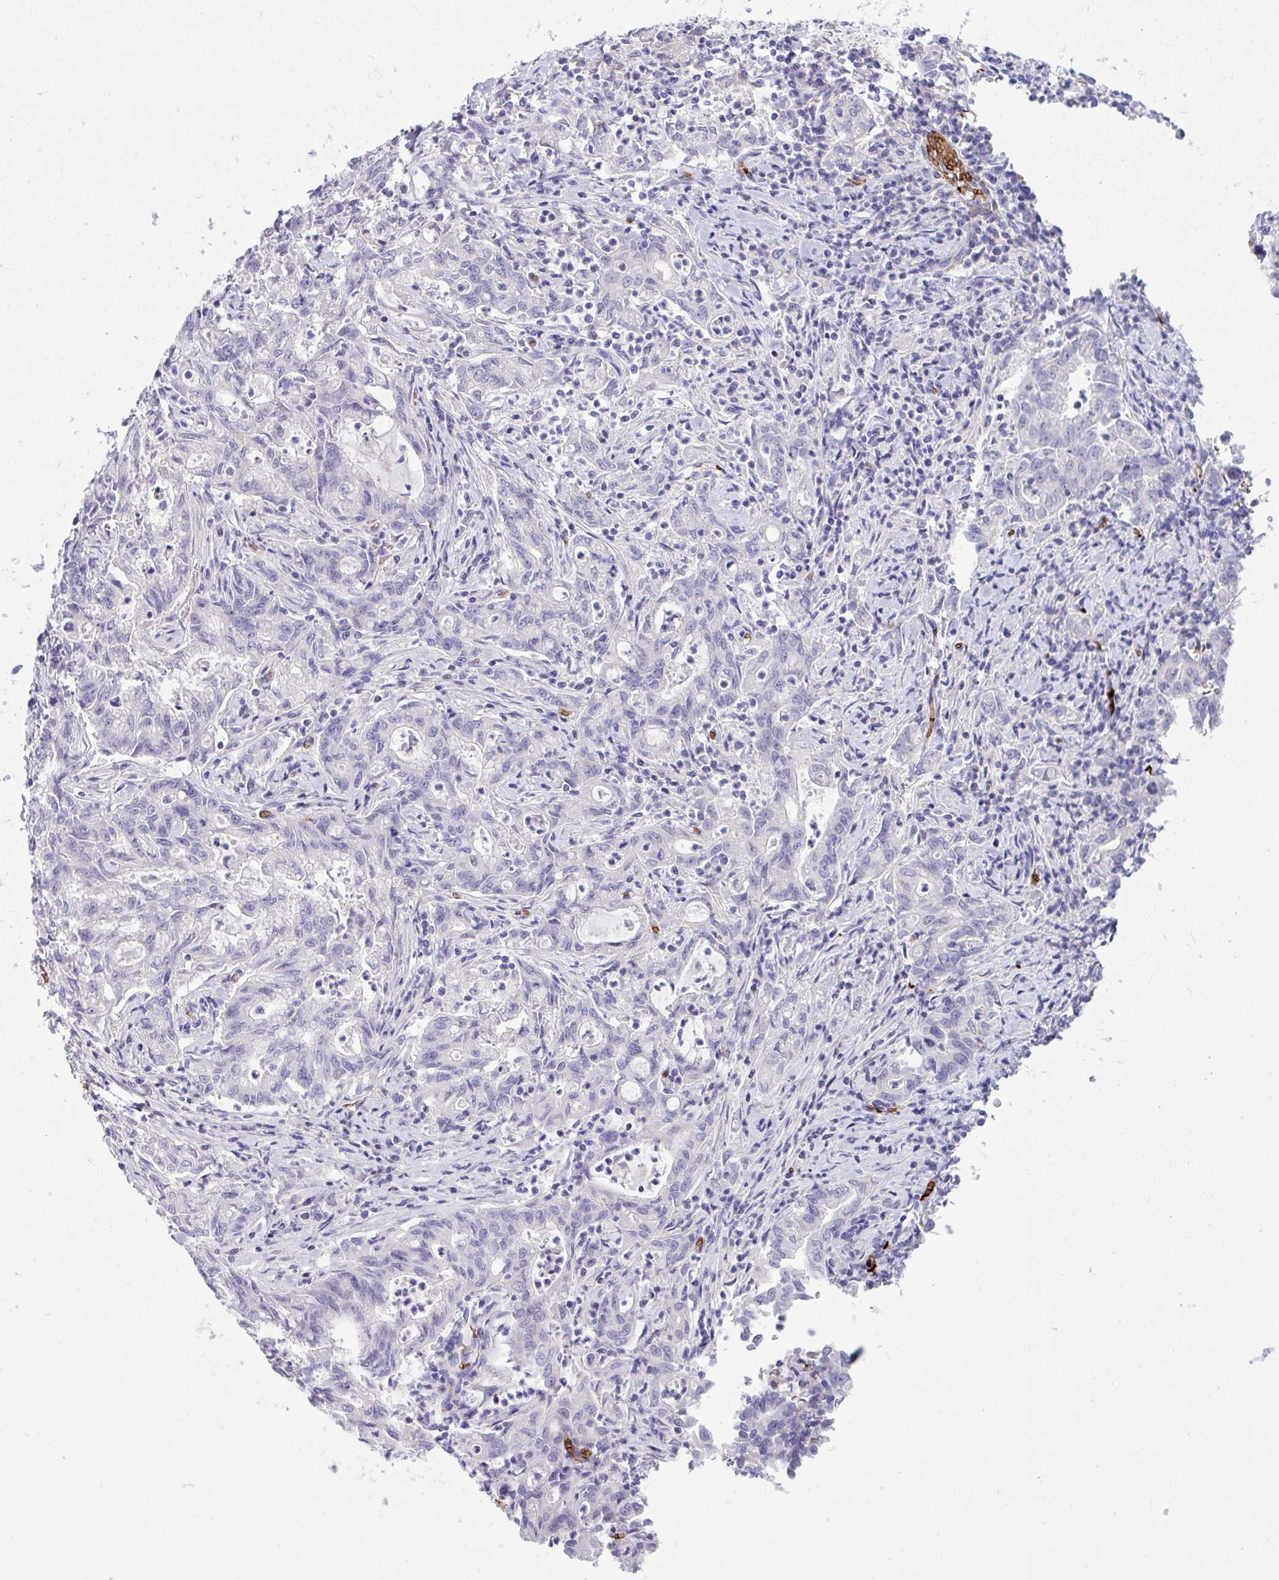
{"staining": {"intensity": "negative", "quantity": "none", "location": "none"}, "tissue": "stomach cancer", "cell_type": "Tumor cells", "image_type": "cancer", "snomed": [{"axis": "morphology", "description": "Adenocarcinoma, NOS"}, {"axis": "topography", "description": "Stomach, upper"}], "caption": "The immunohistochemistry histopathology image has no significant expression in tumor cells of stomach adenocarcinoma tissue.", "gene": "SPTB", "patient": {"sex": "female", "age": 79}}